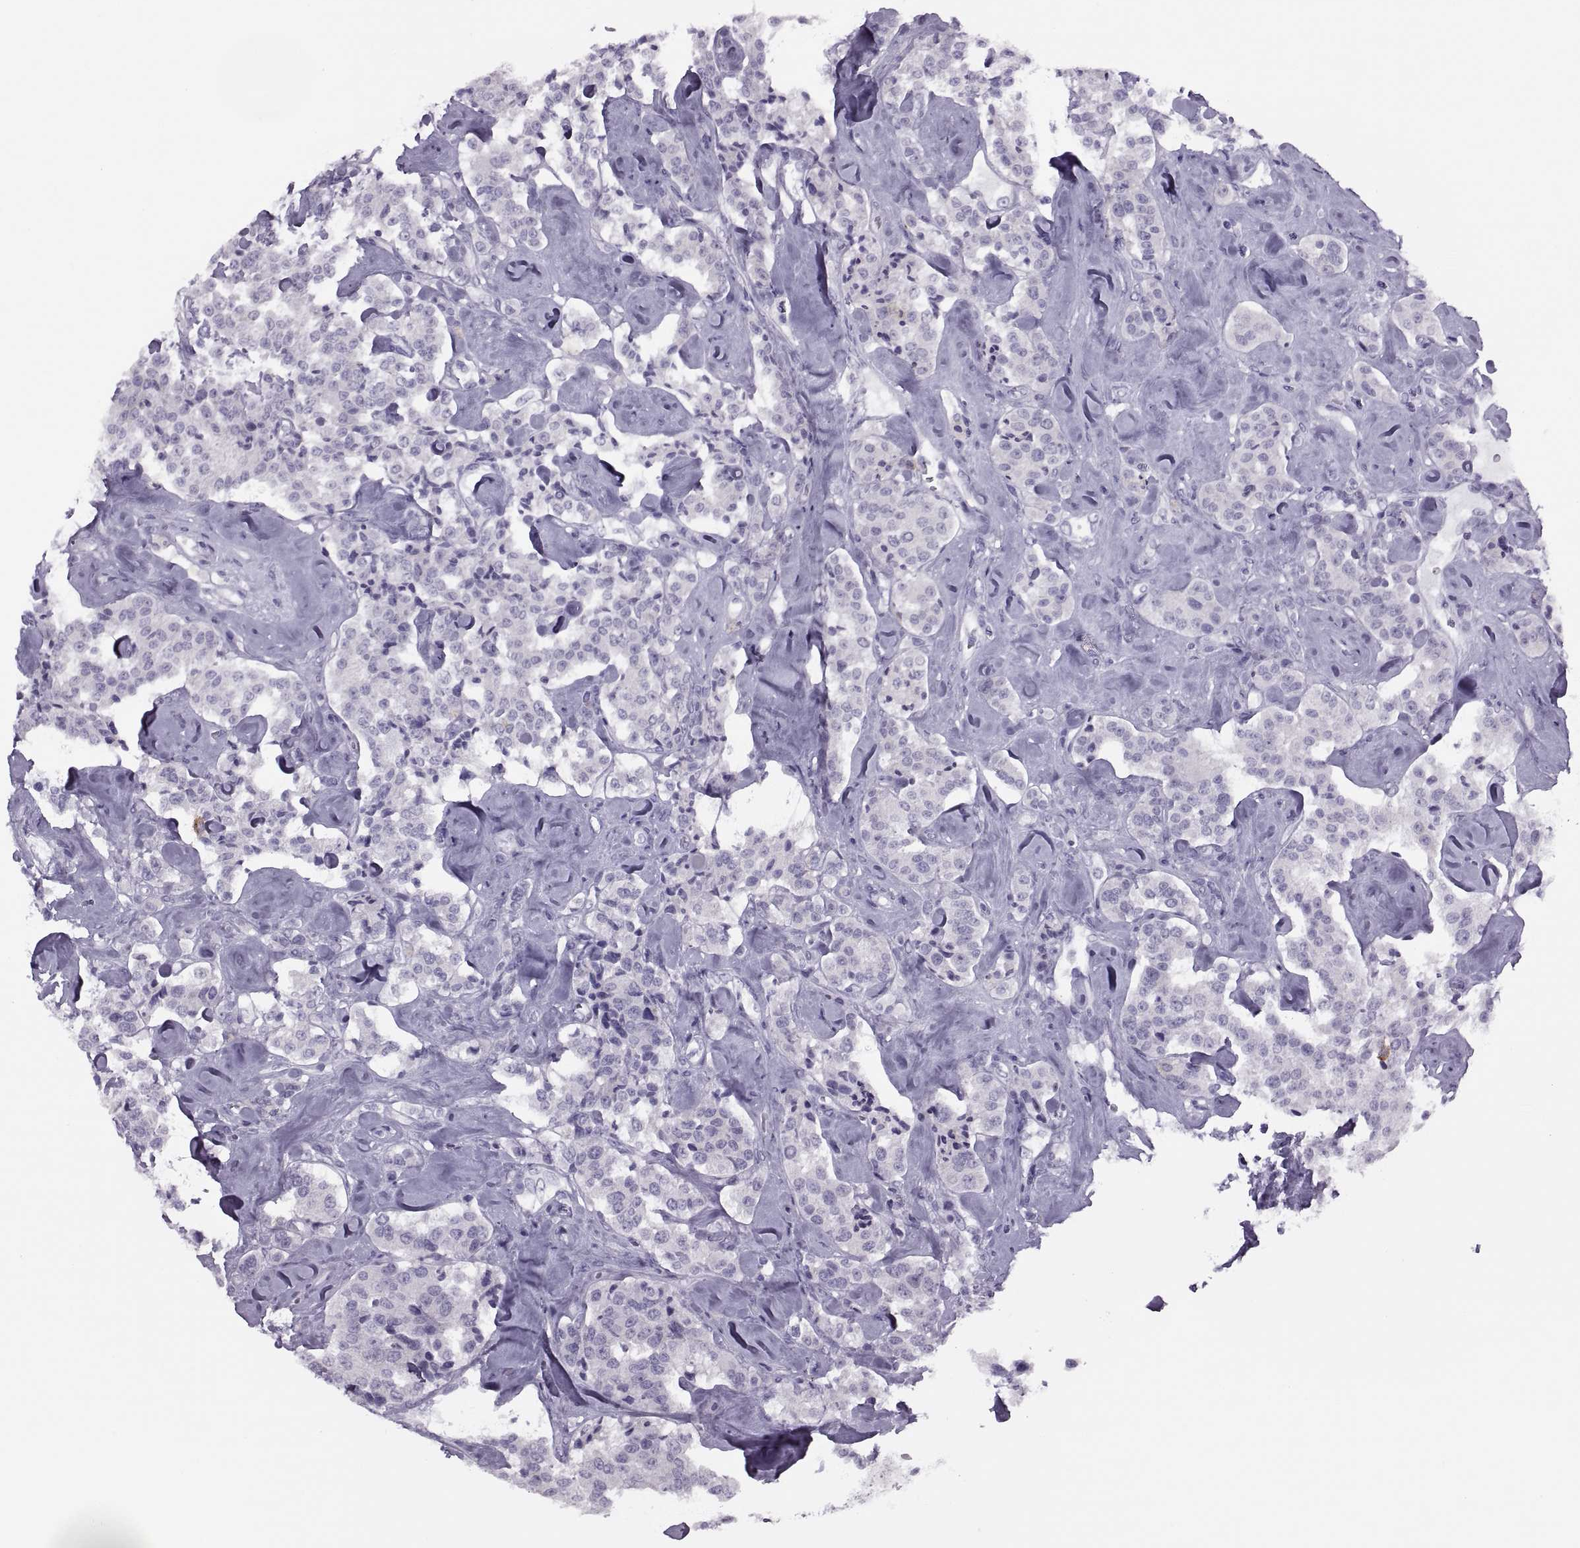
{"staining": {"intensity": "negative", "quantity": "none", "location": "none"}, "tissue": "carcinoid", "cell_type": "Tumor cells", "image_type": "cancer", "snomed": [{"axis": "morphology", "description": "Carcinoid, malignant, NOS"}, {"axis": "topography", "description": "Pancreas"}], "caption": "Carcinoid was stained to show a protein in brown. There is no significant expression in tumor cells.", "gene": "FAM24A", "patient": {"sex": "male", "age": 41}}